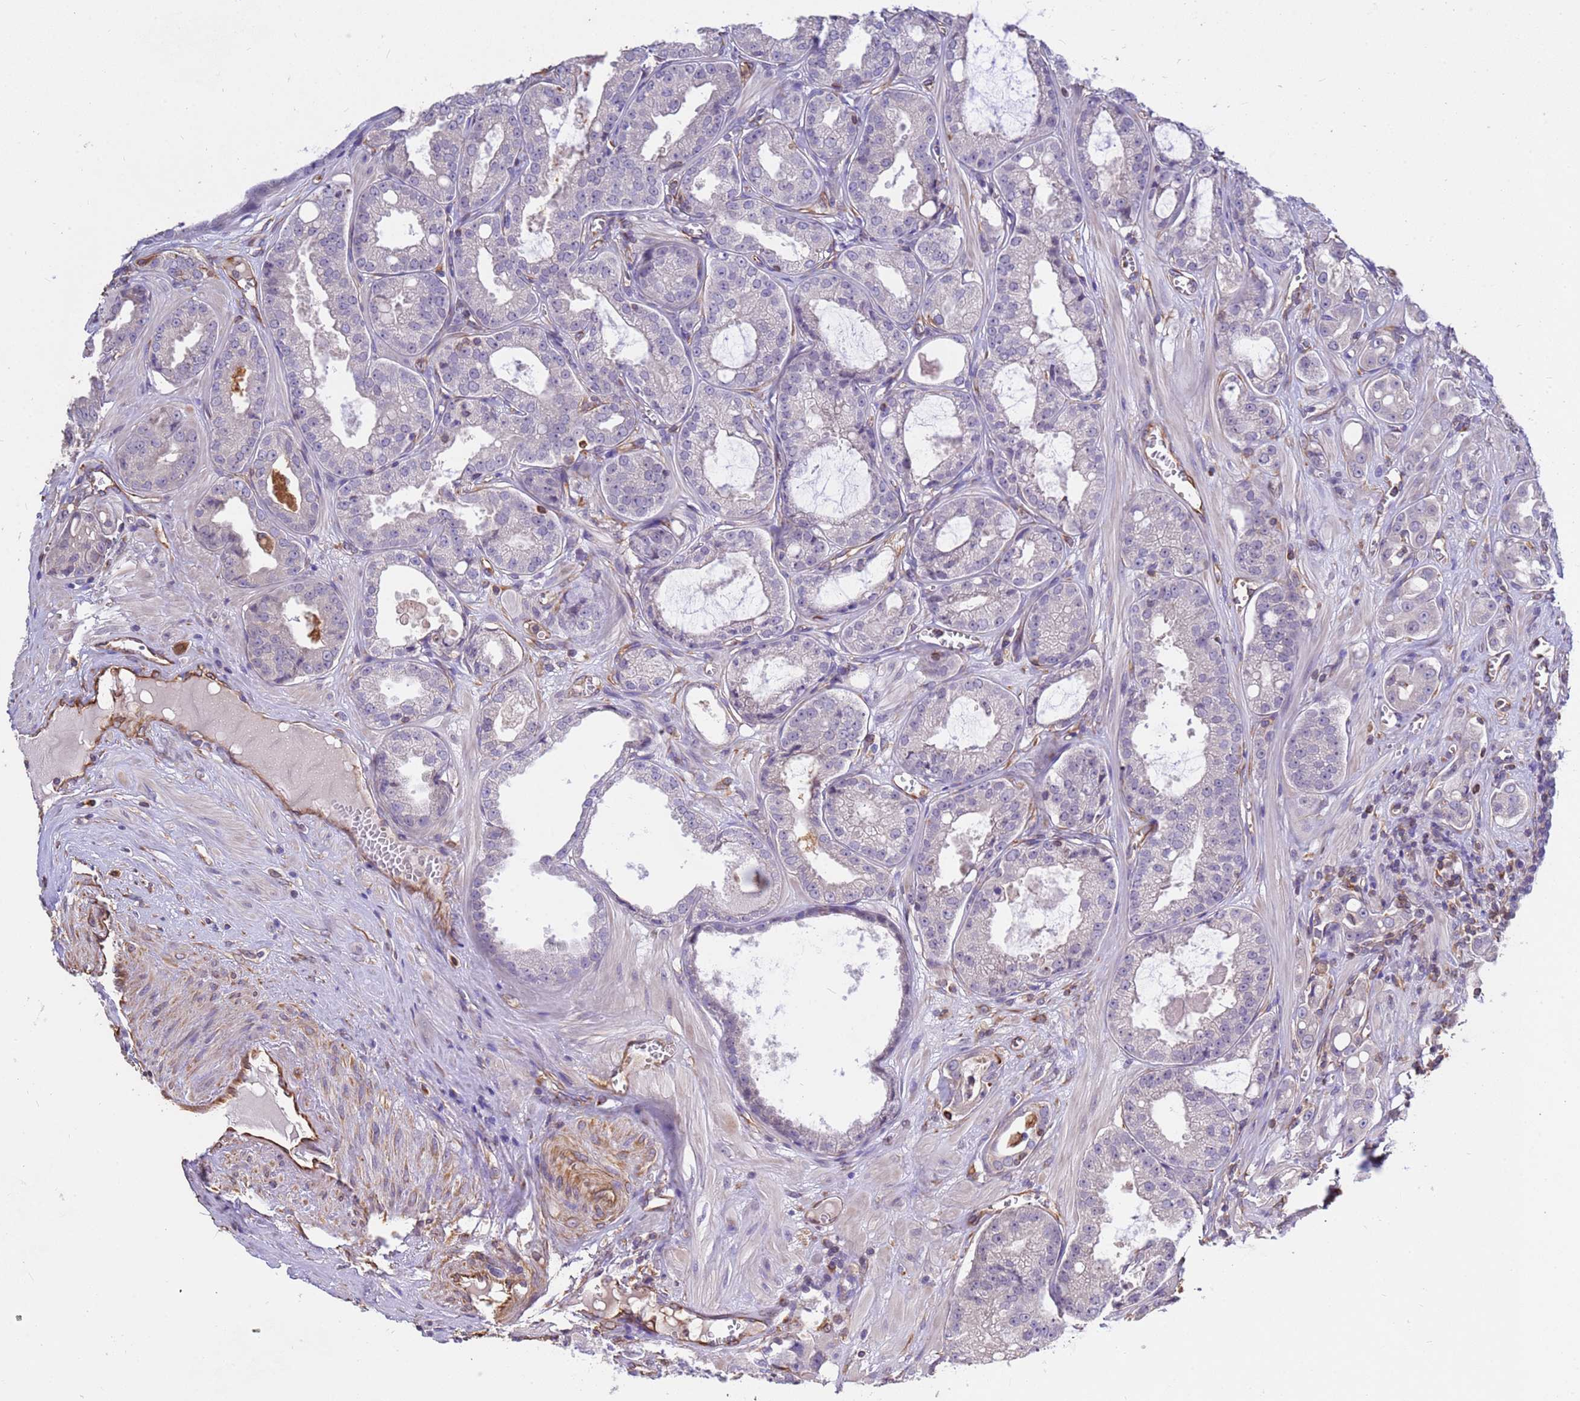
{"staining": {"intensity": "negative", "quantity": "none", "location": "none"}, "tissue": "prostate cancer", "cell_type": "Tumor cells", "image_type": "cancer", "snomed": [{"axis": "morphology", "description": "Adenocarcinoma, High grade"}, {"axis": "topography", "description": "Prostate"}], "caption": "This micrograph is of adenocarcinoma (high-grade) (prostate) stained with immunohistochemistry (IHC) to label a protein in brown with the nuclei are counter-stained blue. There is no staining in tumor cells. The staining is performed using DAB brown chromogen with nuclei counter-stained in using hematoxylin.", "gene": "TCEAL3", "patient": {"sex": "male", "age": 74}}